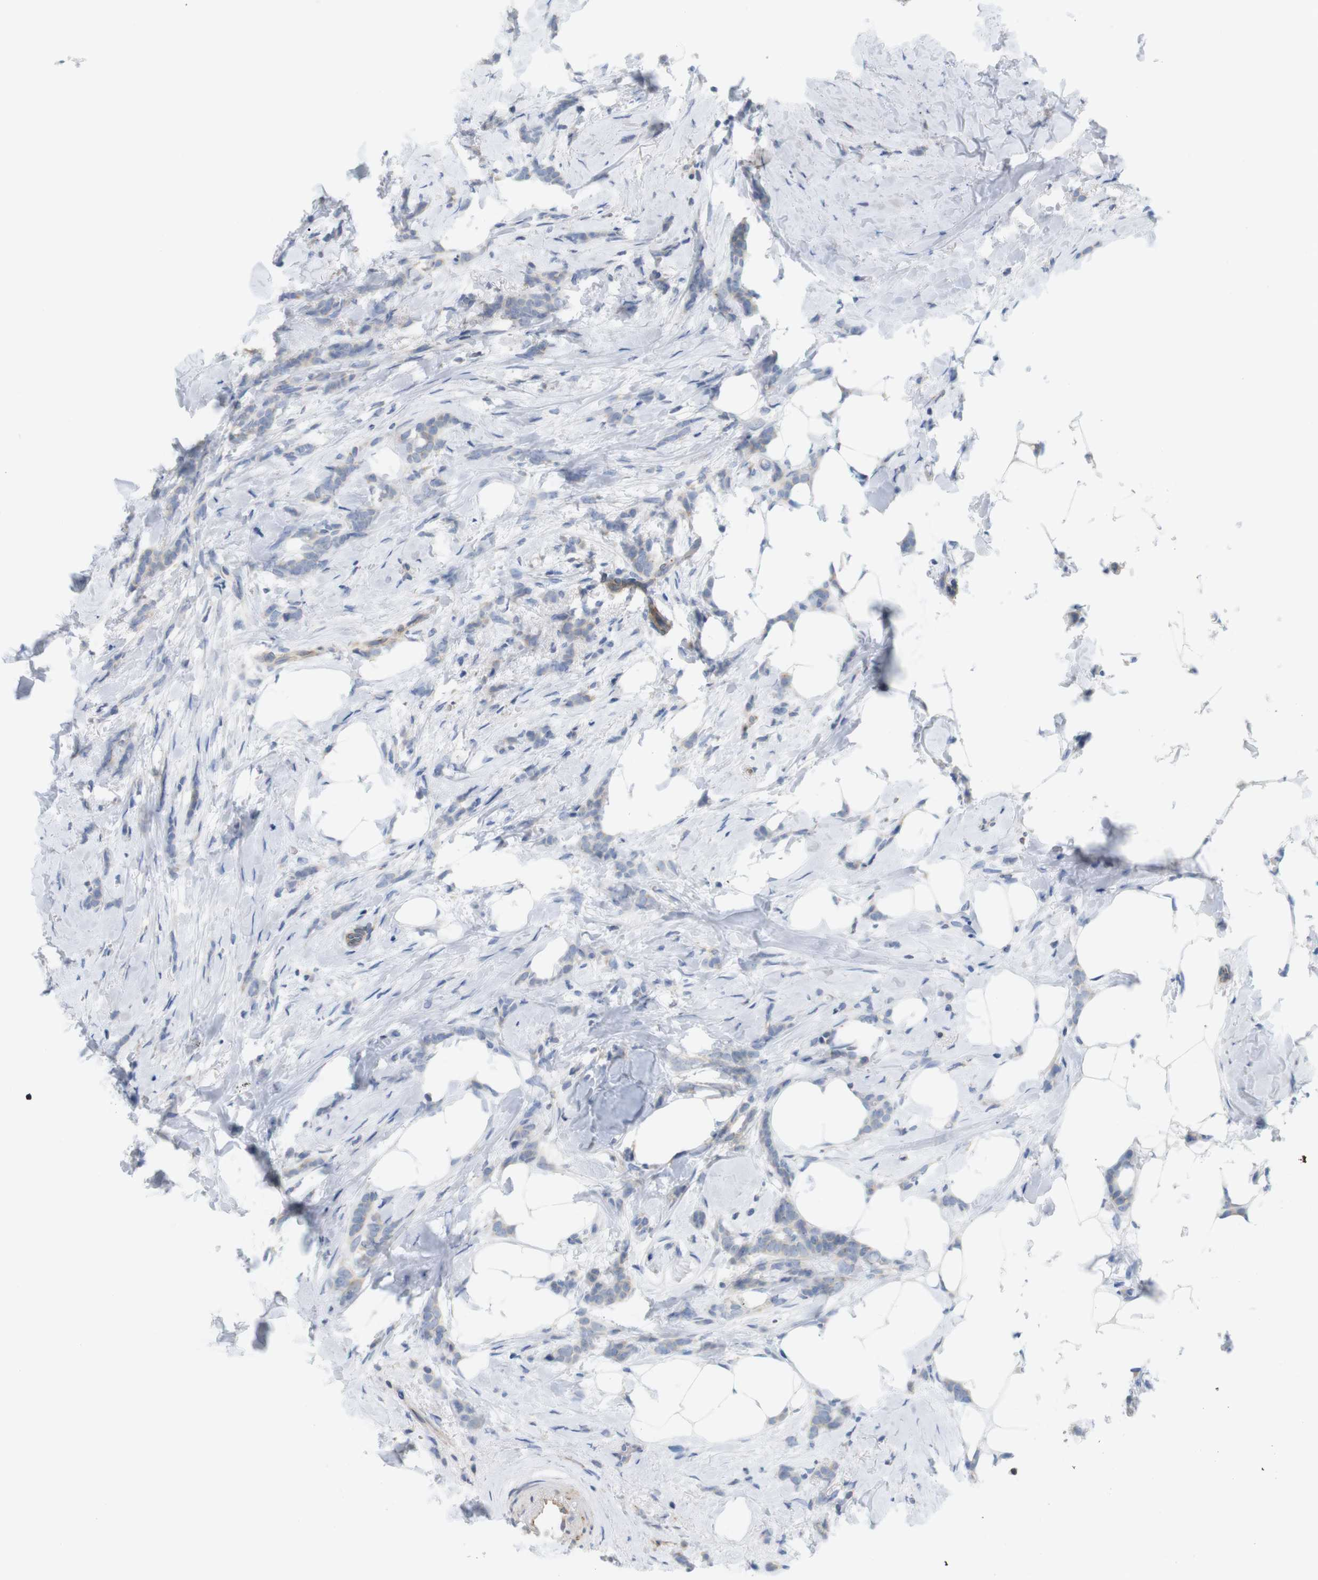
{"staining": {"intensity": "weak", "quantity": "<25%", "location": "cytoplasmic/membranous"}, "tissue": "breast cancer", "cell_type": "Tumor cells", "image_type": "cancer", "snomed": [{"axis": "morphology", "description": "Lobular carcinoma, in situ"}, {"axis": "morphology", "description": "Lobular carcinoma"}, {"axis": "topography", "description": "Breast"}], "caption": "The histopathology image demonstrates no significant positivity in tumor cells of breast lobular carcinoma. The staining is performed using DAB brown chromogen with nuclei counter-stained in using hematoxylin.", "gene": "ITPR1", "patient": {"sex": "female", "age": 41}}